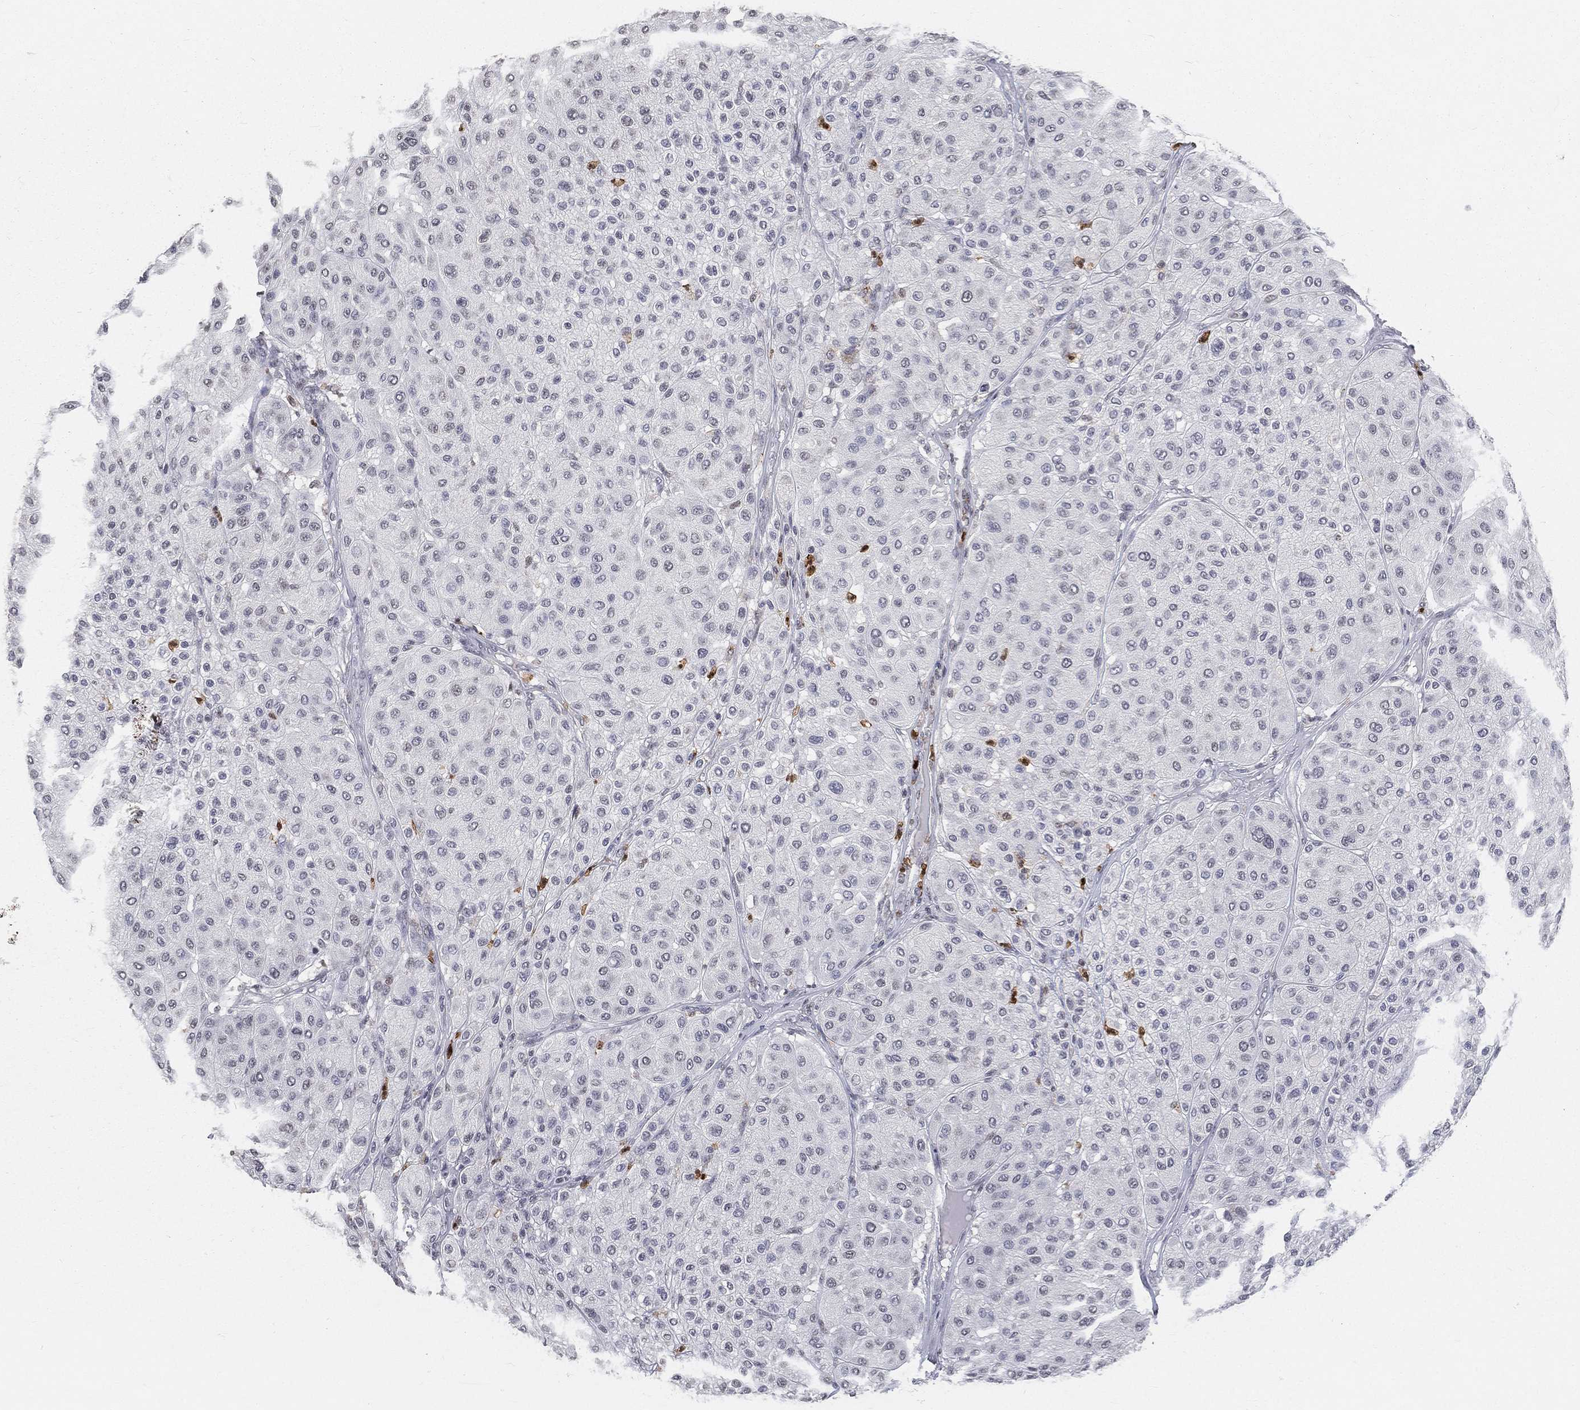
{"staining": {"intensity": "negative", "quantity": "none", "location": "none"}, "tissue": "melanoma", "cell_type": "Tumor cells", "image_type": "cancer", "snomed": [{"axis": "morphology", "description": "Malignant melanoma, Metastatic site"}, {"axis": "topography", "description": "Smooth muscle"}], "caption": "Tumor cells are negative for protein expression in human malignant melanoma (metastatic site).", "gene": "ARG1", "patient": {"sex": "male", "age": 41}}